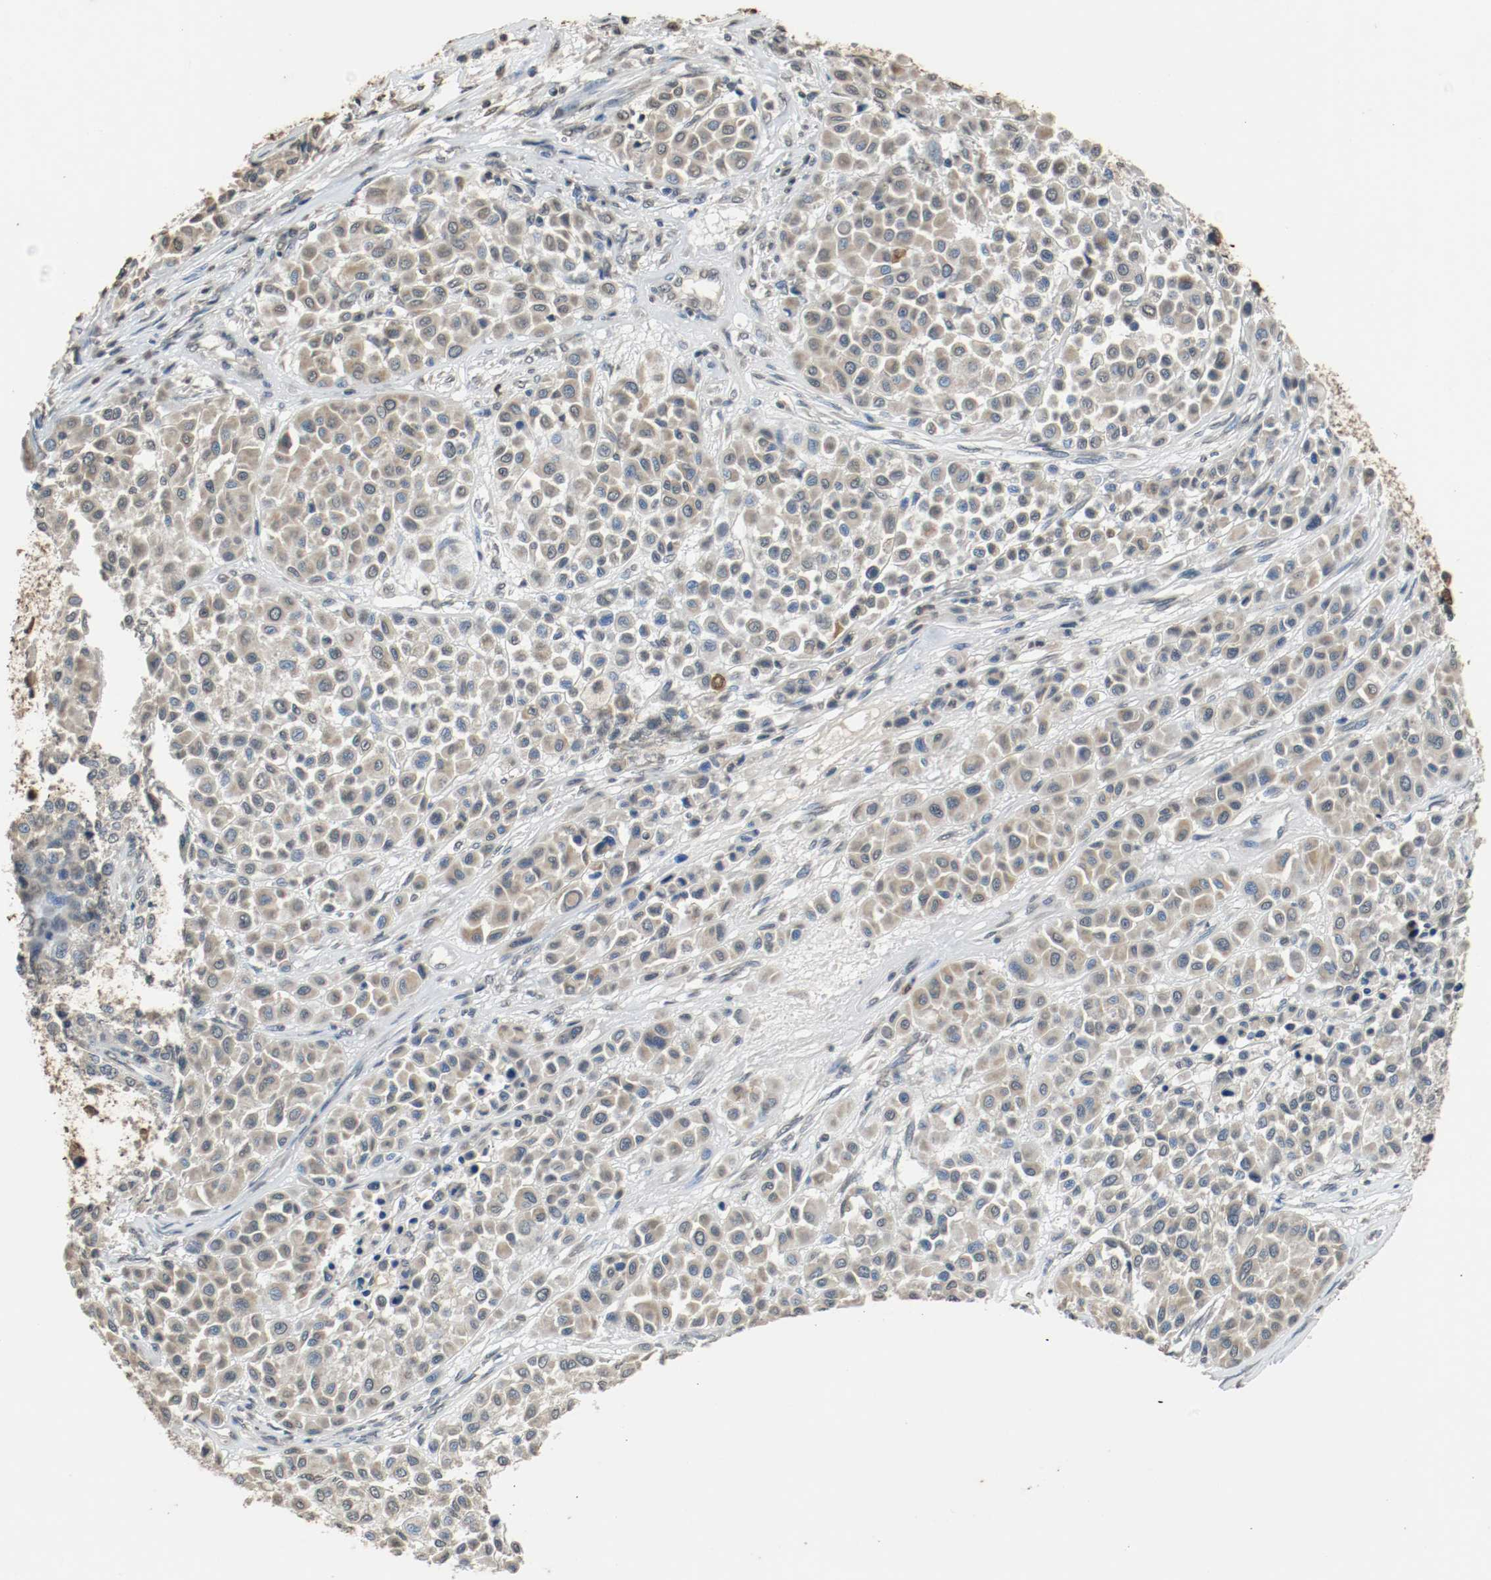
{"staining": {"intensity": "weak", "quantity": "25%-75%", "location": "cytoplasmic/membranous"}, "tissue": "melanoma", "cell_type": "Tumor cells", "image_type": "cancer", "snomed": [{"axis": "morphology", "description": "Malignant melanoma, Metastatic site"}, {"axis": "topography", "description": "Soft tissue"}], "caption": "IHC (DAB) staining of melanoma shows weak cytoplasmic/membranous protein positivity in approximately 25%-75% of tumor cells.", "gene": "RTN4", "patient": {"sex": "male", "age": 41}}